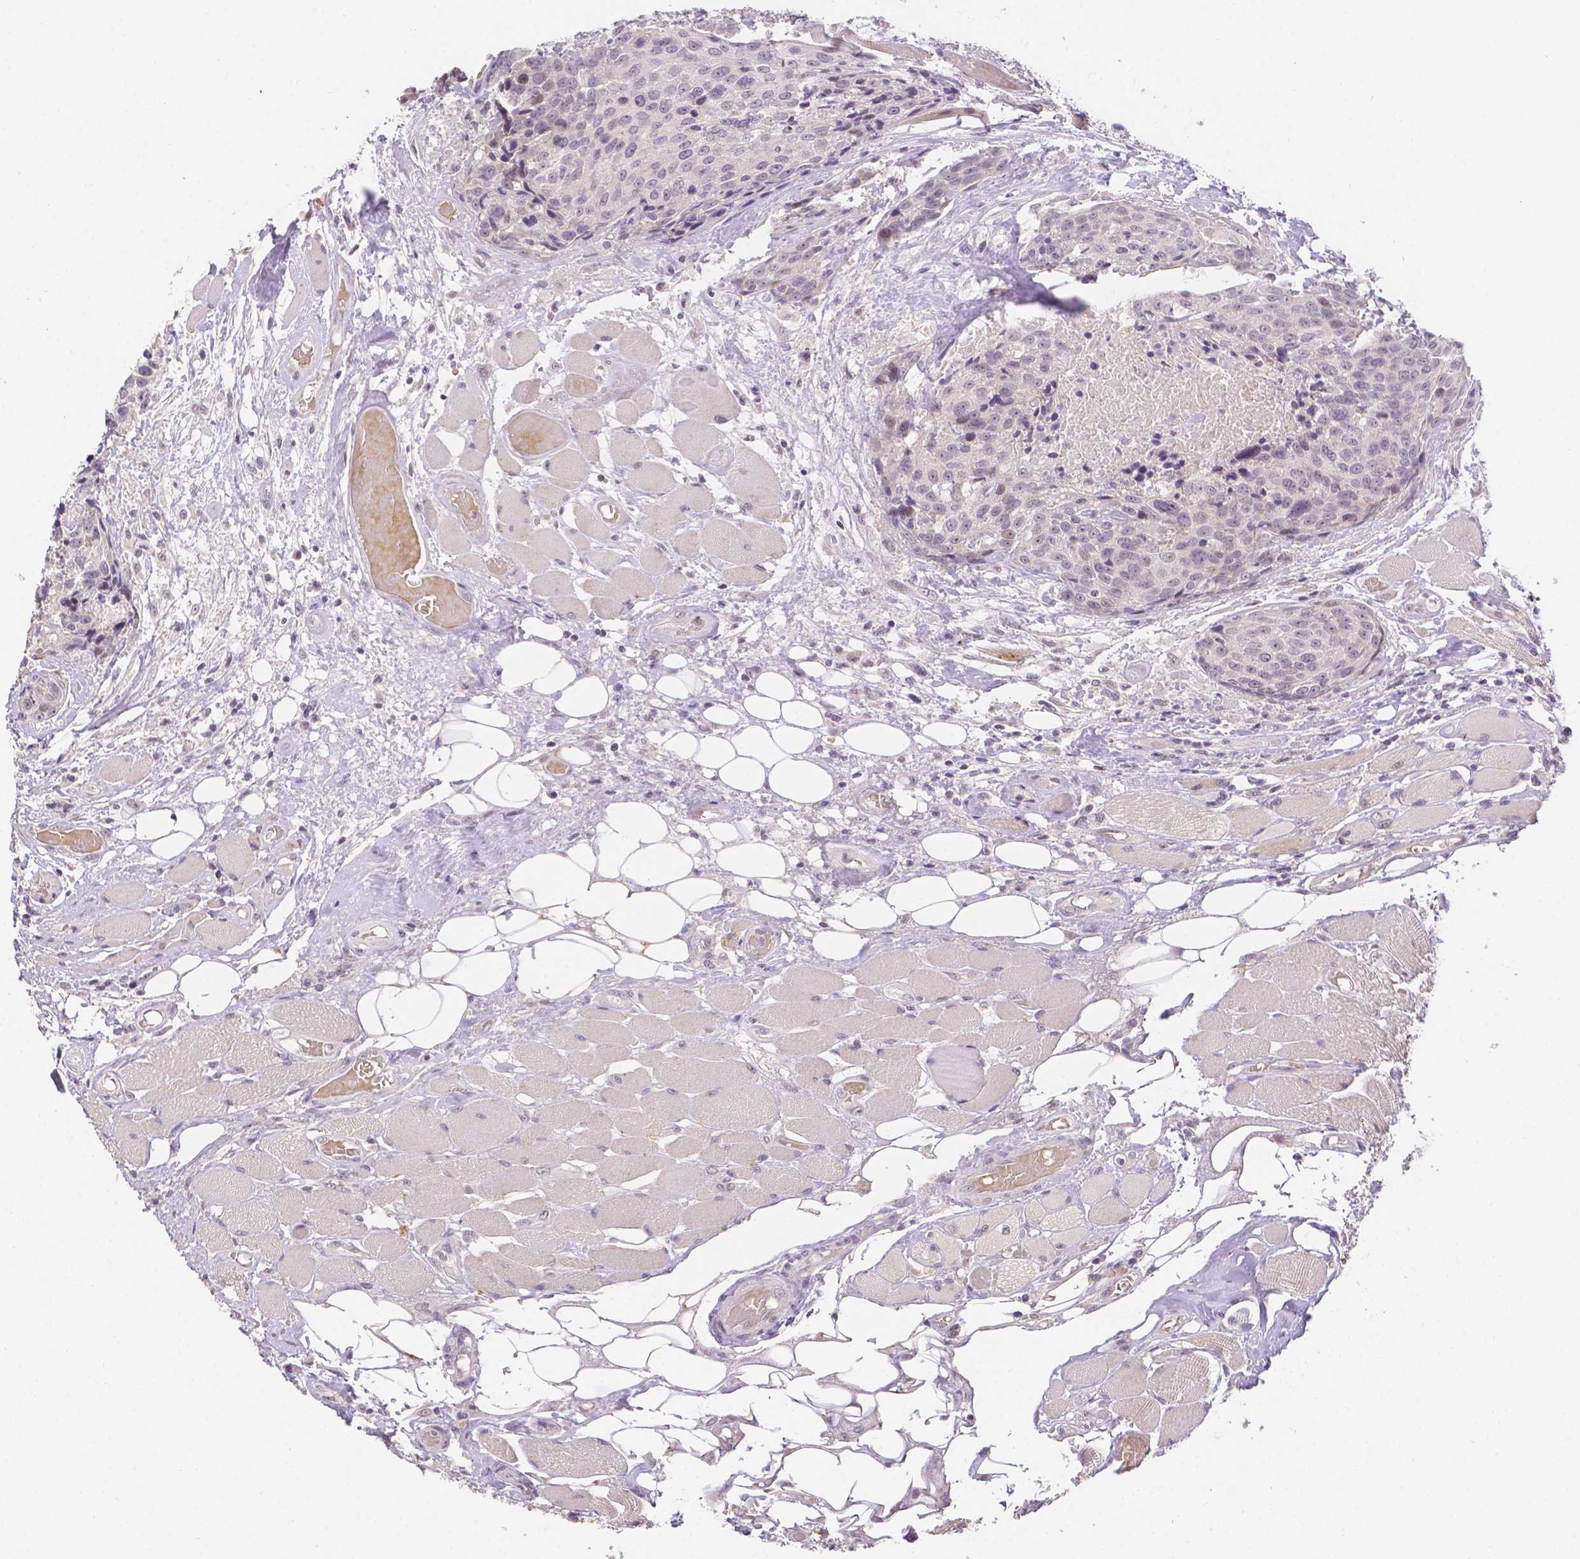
{"staining": {"intensity": "negative", "quantity": "none", "location": "none"}, "tissue": "head and neck cancer", "cell_type": "Tumor cells", "image_type": "cancer", "snomed": [{"axis": "morphology", "description": "Squamous cell carcinoma, NOS"}, {"axis": "topography", "description": "Oral tissue"}, {"axis": "topography", "description": "Head-Neck"}], "caption": "A high-resolution histopathology image shows immunohistochemistry (IHC) staining of head and neck squamous cell carcinoma, which demonstrates no significant positivity in tumor cells.", "gene": "ZNF280B", "patient": {"sex": "male", "age": 64}}